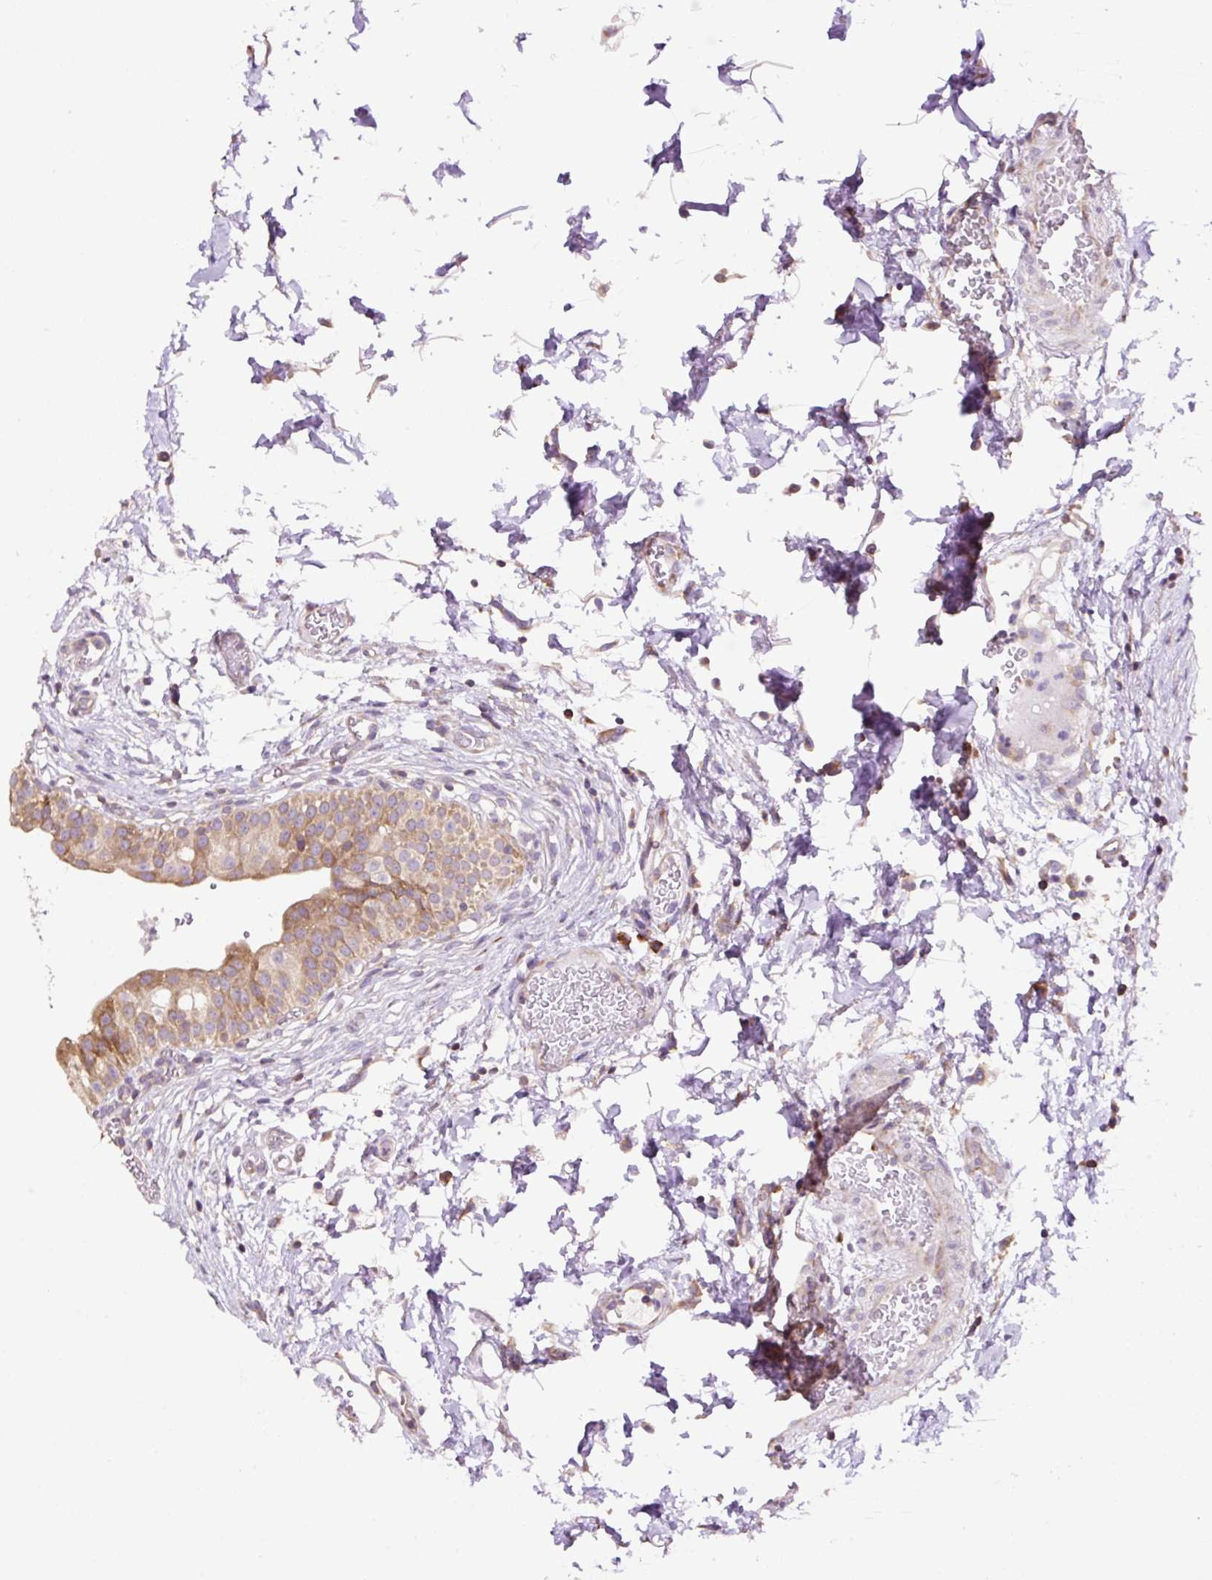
{"staining": {"intensity": "moderate", "quantity": ">75%", "location": "cytoplasmic/membranous"}, "tissue": "urinary bladder", "cell_type": "Urothelial cells", "image_type": "normal", "snomed": [{"axis": "morphology", "description": "Normal tissue, NOS"}, {"axis": "topography", "description": "Urinary bladder"}, {"axis": "topography", "description": "Peripheral nerve tissue"}], "caption": "Immunohistochemical staining of unremarkable urinary bladder displays >75% levels of moderate cytoplasmic/membranous protein staining in approximately >75% of urothelial cells.", "gene": "RPS23", "patient": {"sex": "male", "age": 55}}